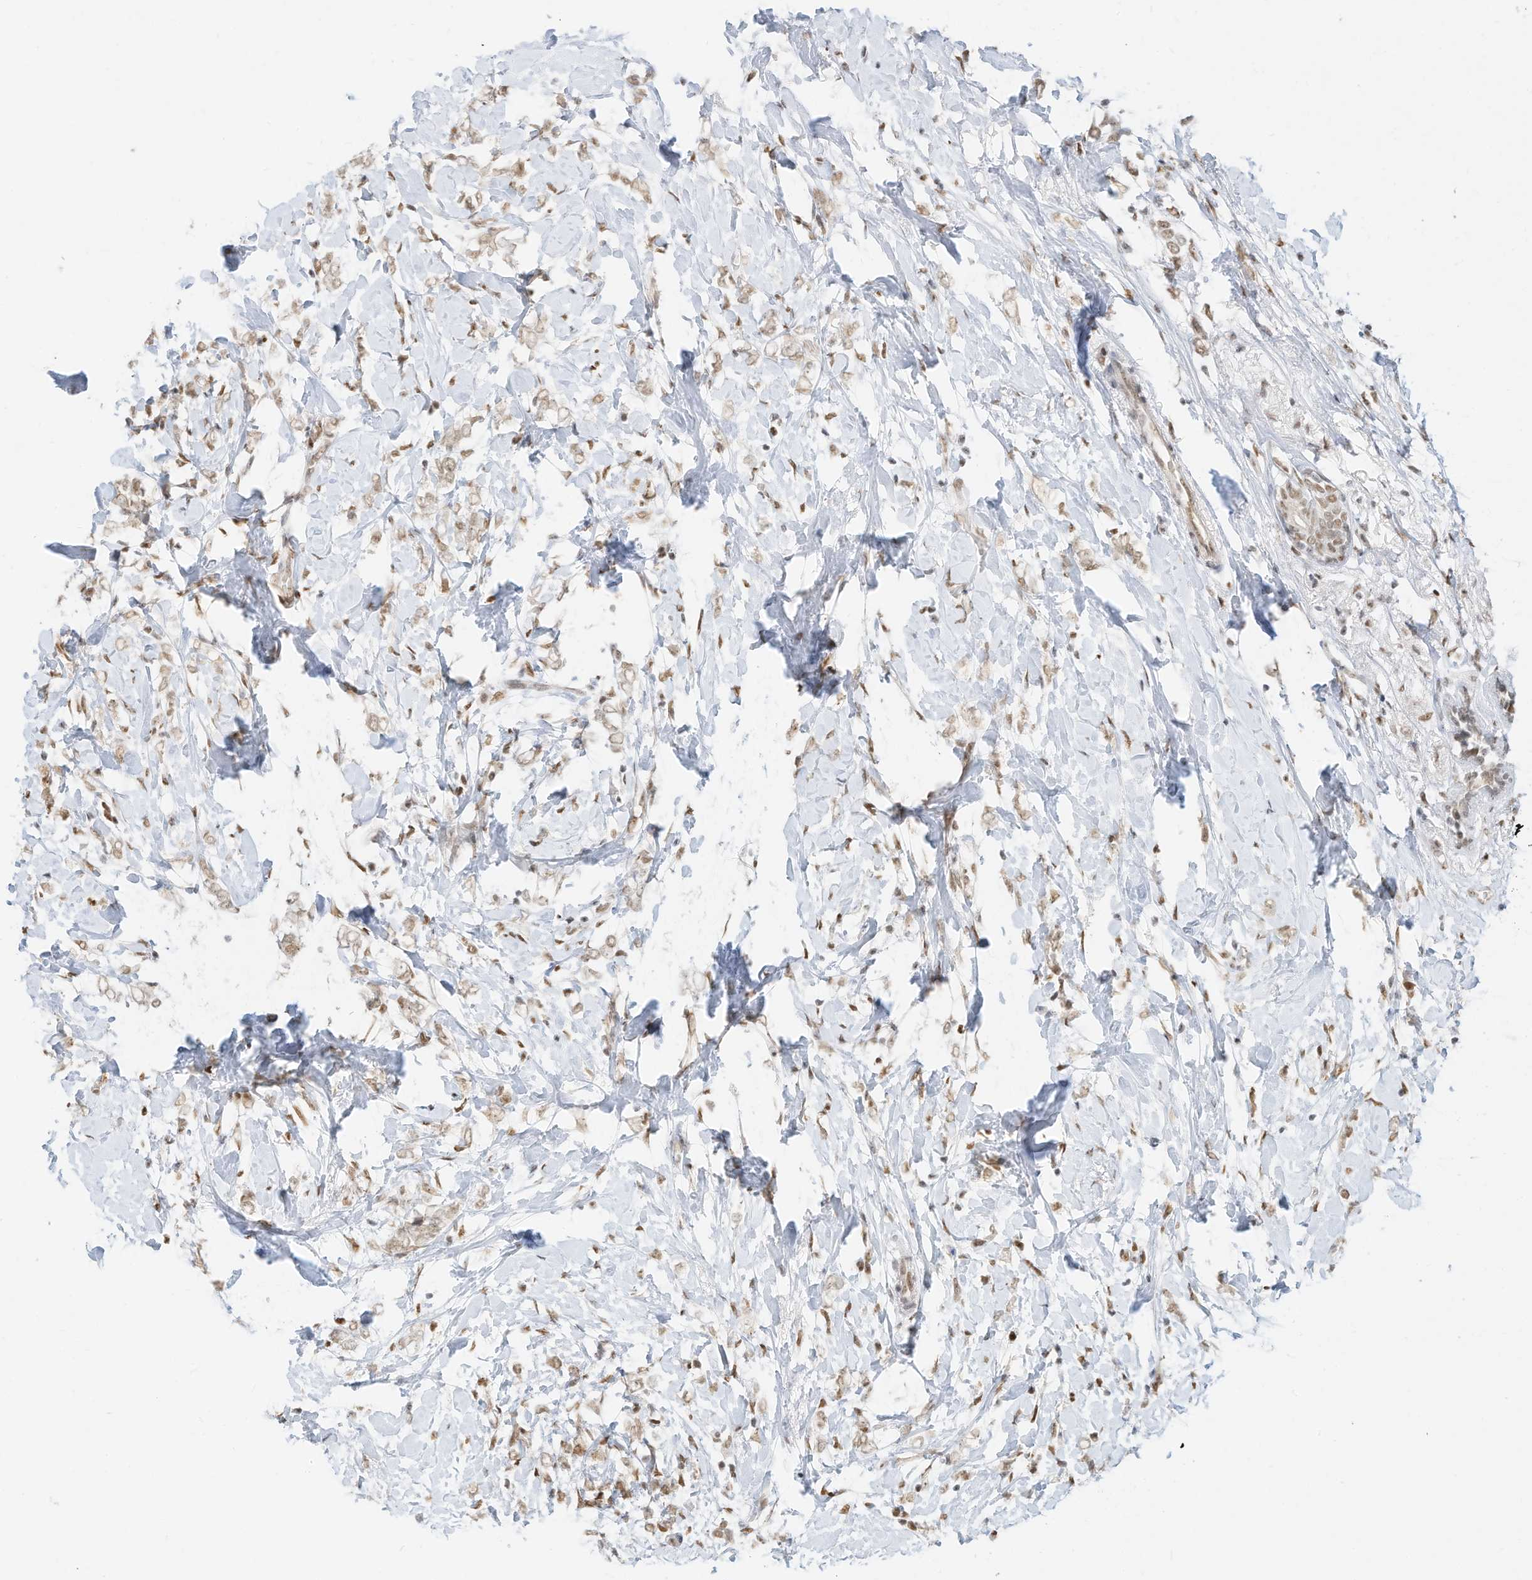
{"staining": {"intensity": "weak", "quantity": ">75%", "location": "nuclear"}, "tissue": "breast cancer", "cell_type": "Tumor cells", "image_type": "cancer", "snomed": [{"axis": "morphology", "description": "Normal tissue, NOS"}, {"axis": "morphology", "description": "Lobular carcinoma"}, {"axis": "topography", "description": "Breast"}], "caption": "Human lobular carcinoma (breast) stained with a brown dye exhibits weak nuclear positive positivity in about >75% of tumor cells.", "gene": "NHSL1", "patient": {"sex": "female", "age": 47}}